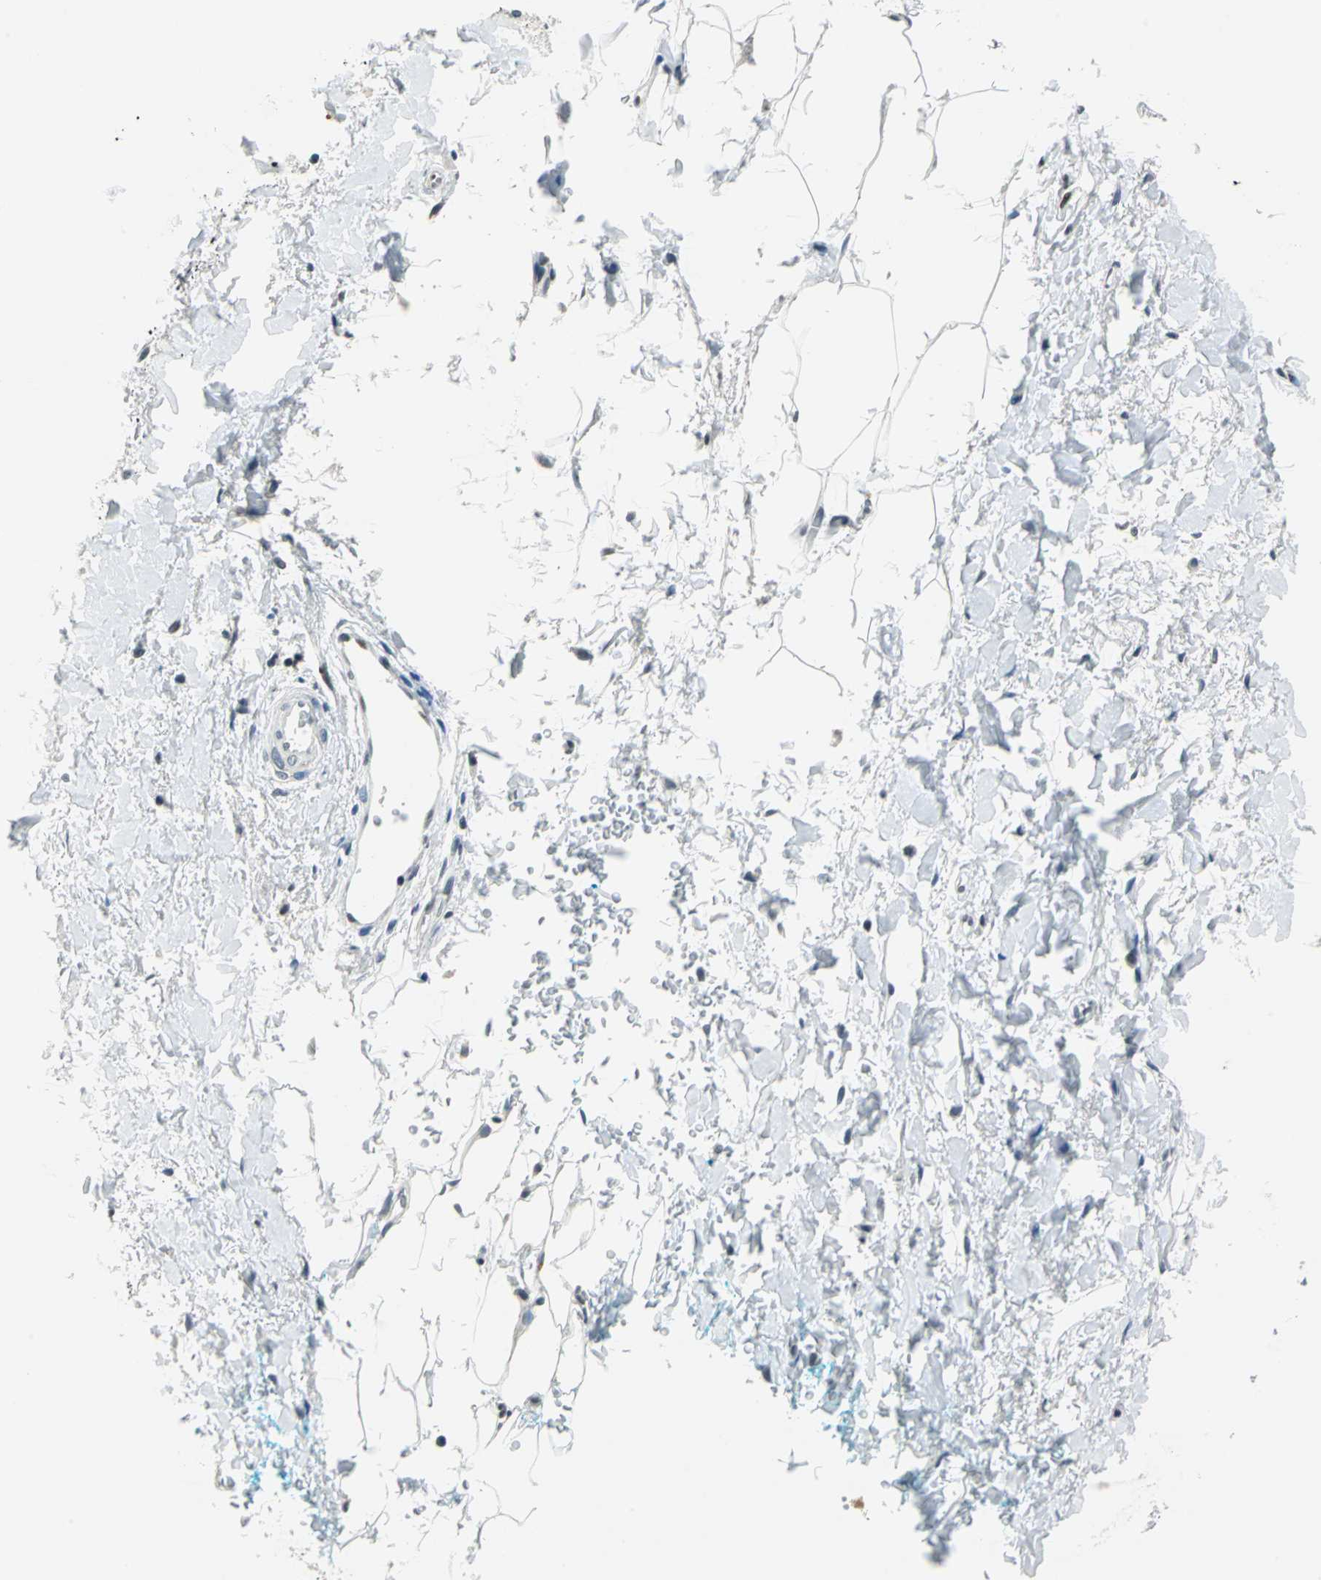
{"staining": {"intensity": "negative", "quantity": "none", "location": "none"}, "tissue": "adipose tissue", "cell_type": "Adipocytes", "image_type": "normal", "snomed": [{"axis": "morphology", "description": "Normal tissue, NOS"}, {"axis": "topography", "description": "Soft tissue"}, {"axis": "topography", "description": "Peripheral nerve tissue"}], "caption": "This histopathology image is of normal adipose tissue stained with immunohistochemistry (IHC) to label a protein in brown with the nuclei are counter-stained blue. There is no staining in adipocytes. The staining is performed using DAB (3,3'-diaminobenzidine) brown chromogen with nuclei counter-stained in using hematoxylin.", "gene": "HCFC2", "patient": {"sex": "female", "age": 71}}